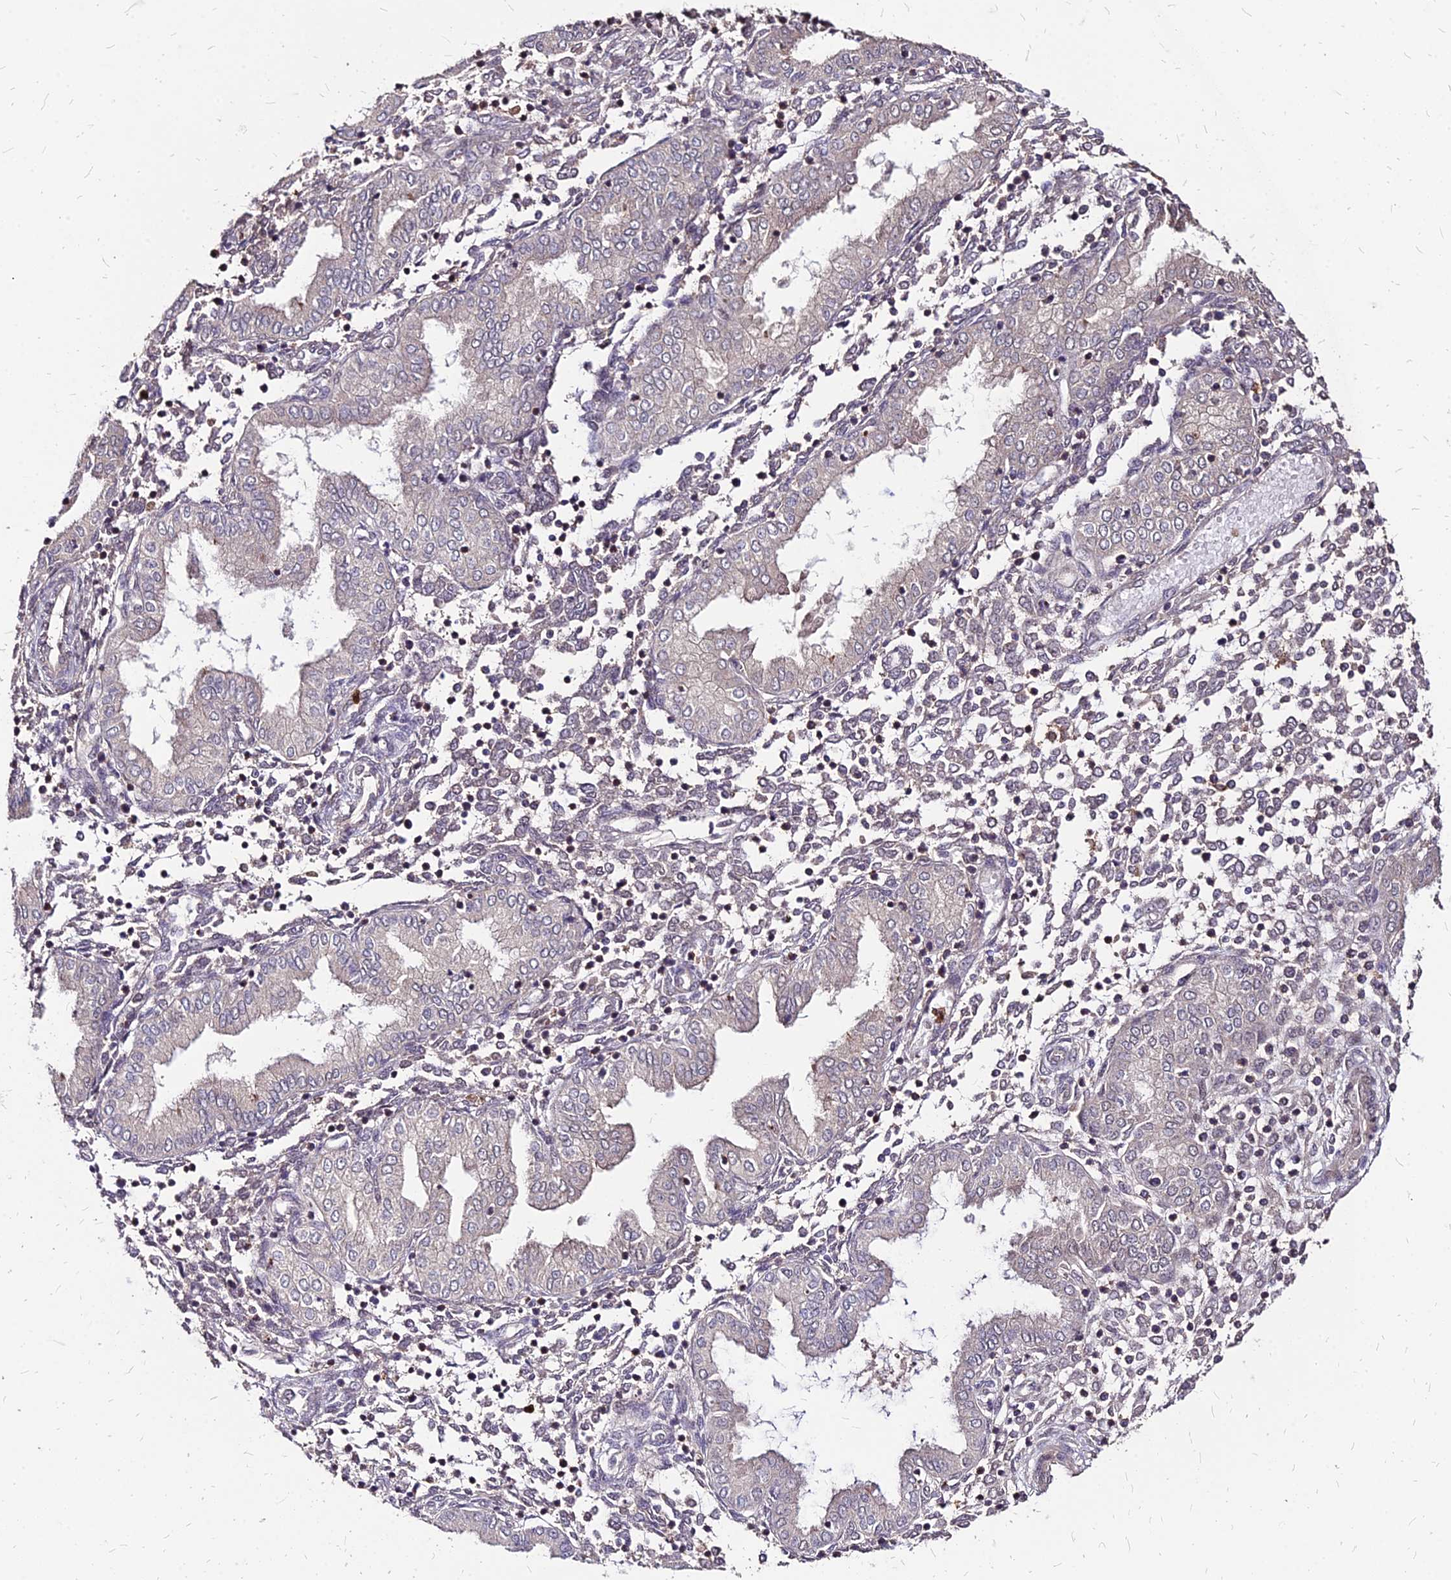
{"staining": {"intensity": "negative", "quantity": "none", "location": "none"}, "tissue": "endometrium", "cell_type": "Cells in endometrial stroma", "image_type": "normal", "snomed": [{"axis": "morphology", "description": "Normal tissue, NOS"}, {"axis": "topography", "description": "Endometrium"}], "caption": "DAB (3,3'-diaminobenzidine) immunohistochemical staining of unremarkable endometrium reveals no significant expression in cells in endometrial stroma.", "gene": "APBA3", "patient": {"sex": "female", "age": 53}}